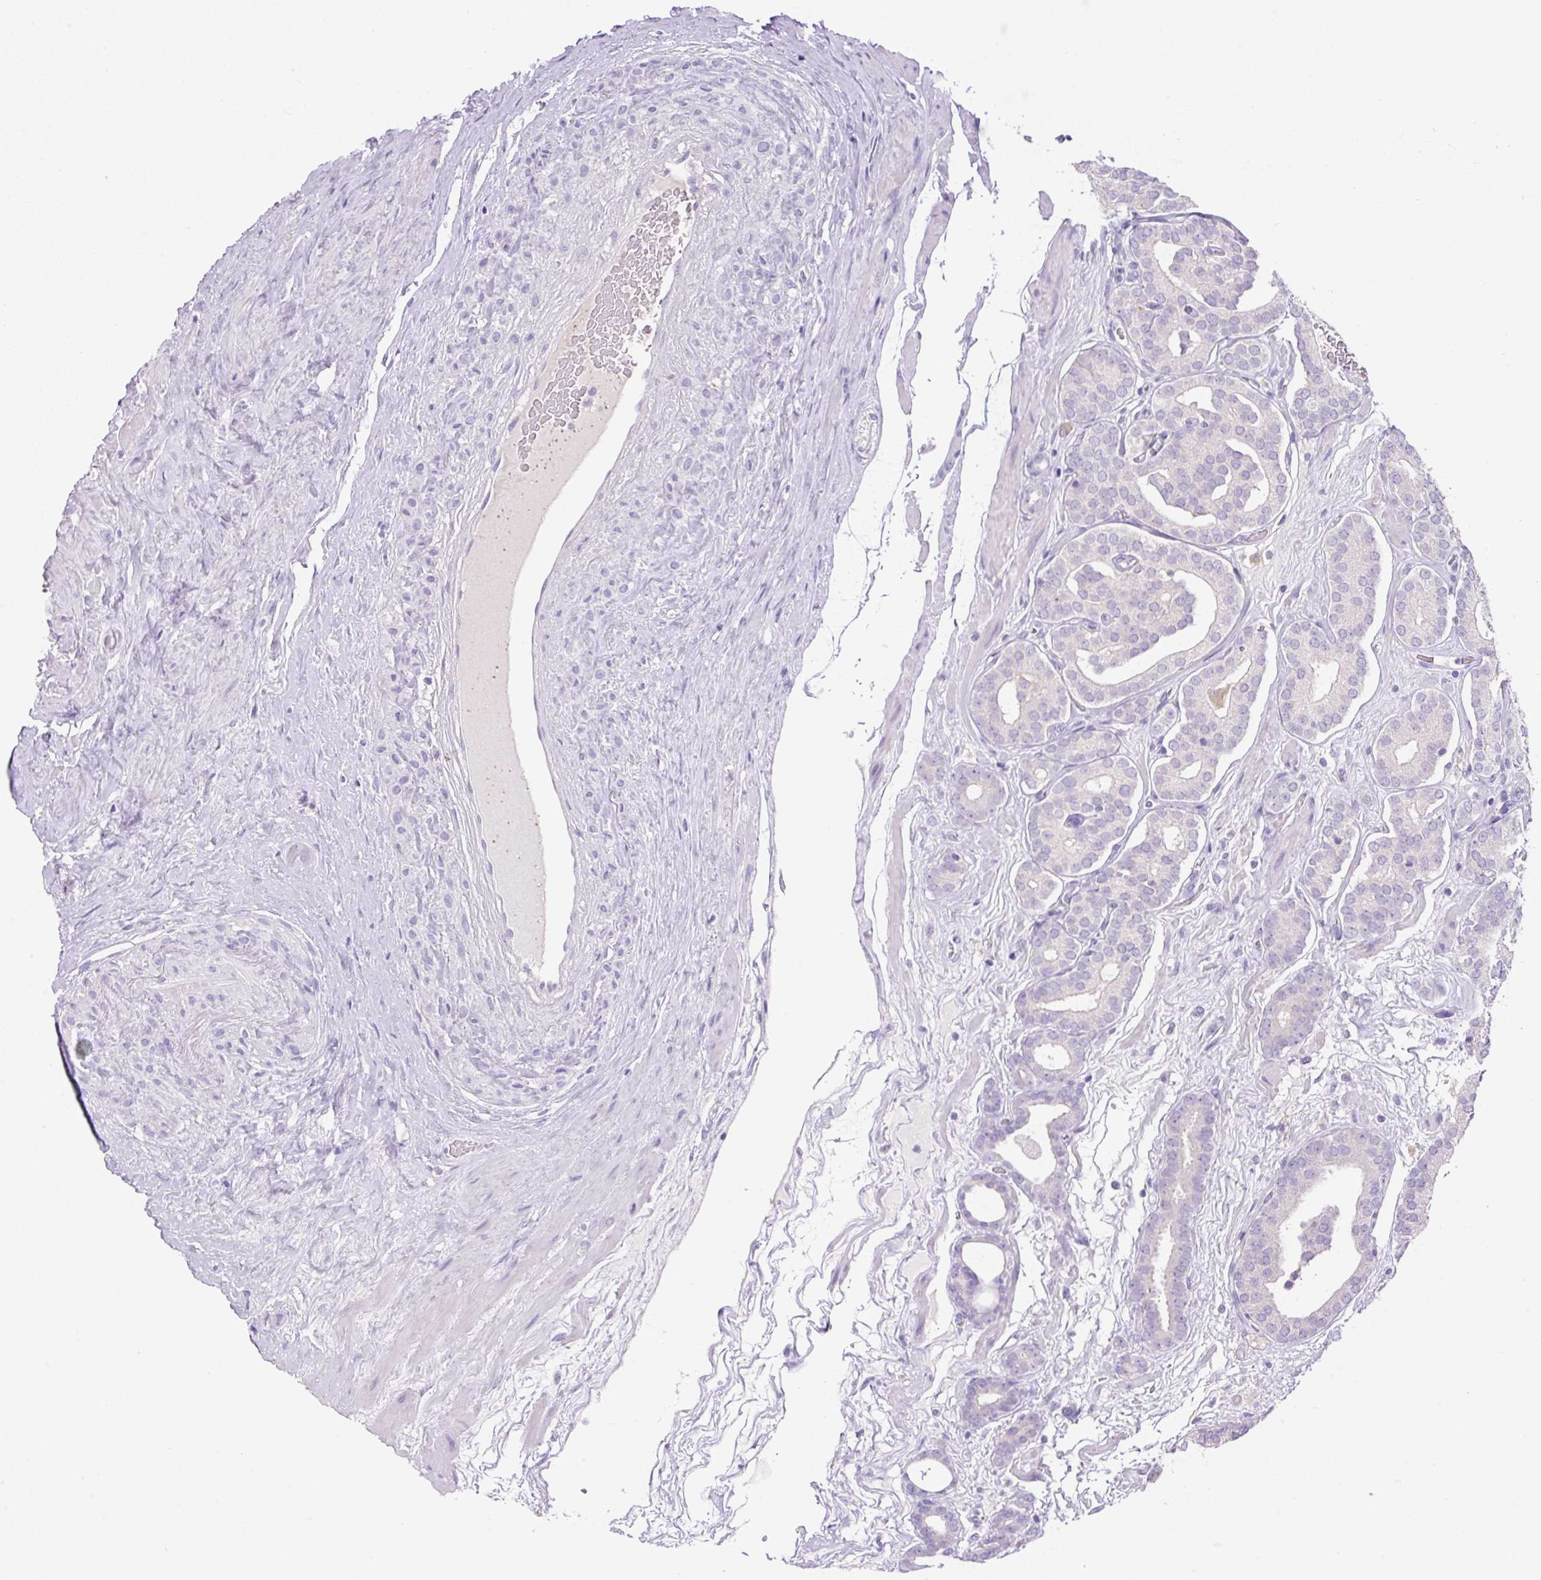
{"staining": {"intensity": "negative", "quantity": "none", "location": "none"}, "tissue": "prostate cancer", "cell_type": "Tumor cells", "image_type": "cancer", "snomed": [{"axis": "morphology", "description": "Adenocarcinoma, High grade"}, {"axis": "topography", "description": "Prostate"}], "caption": "High magnification brightfield microscopy of adenocarcinoma (high-grade) (prostate) stained with DAB (3,3'-diaminobenzidine) (brown) and counterstained with hematoxylin (blue): tumor cells show no significant staining.", "gene": "TDRD15", "patient": {"sex": "male", "age": 66}}